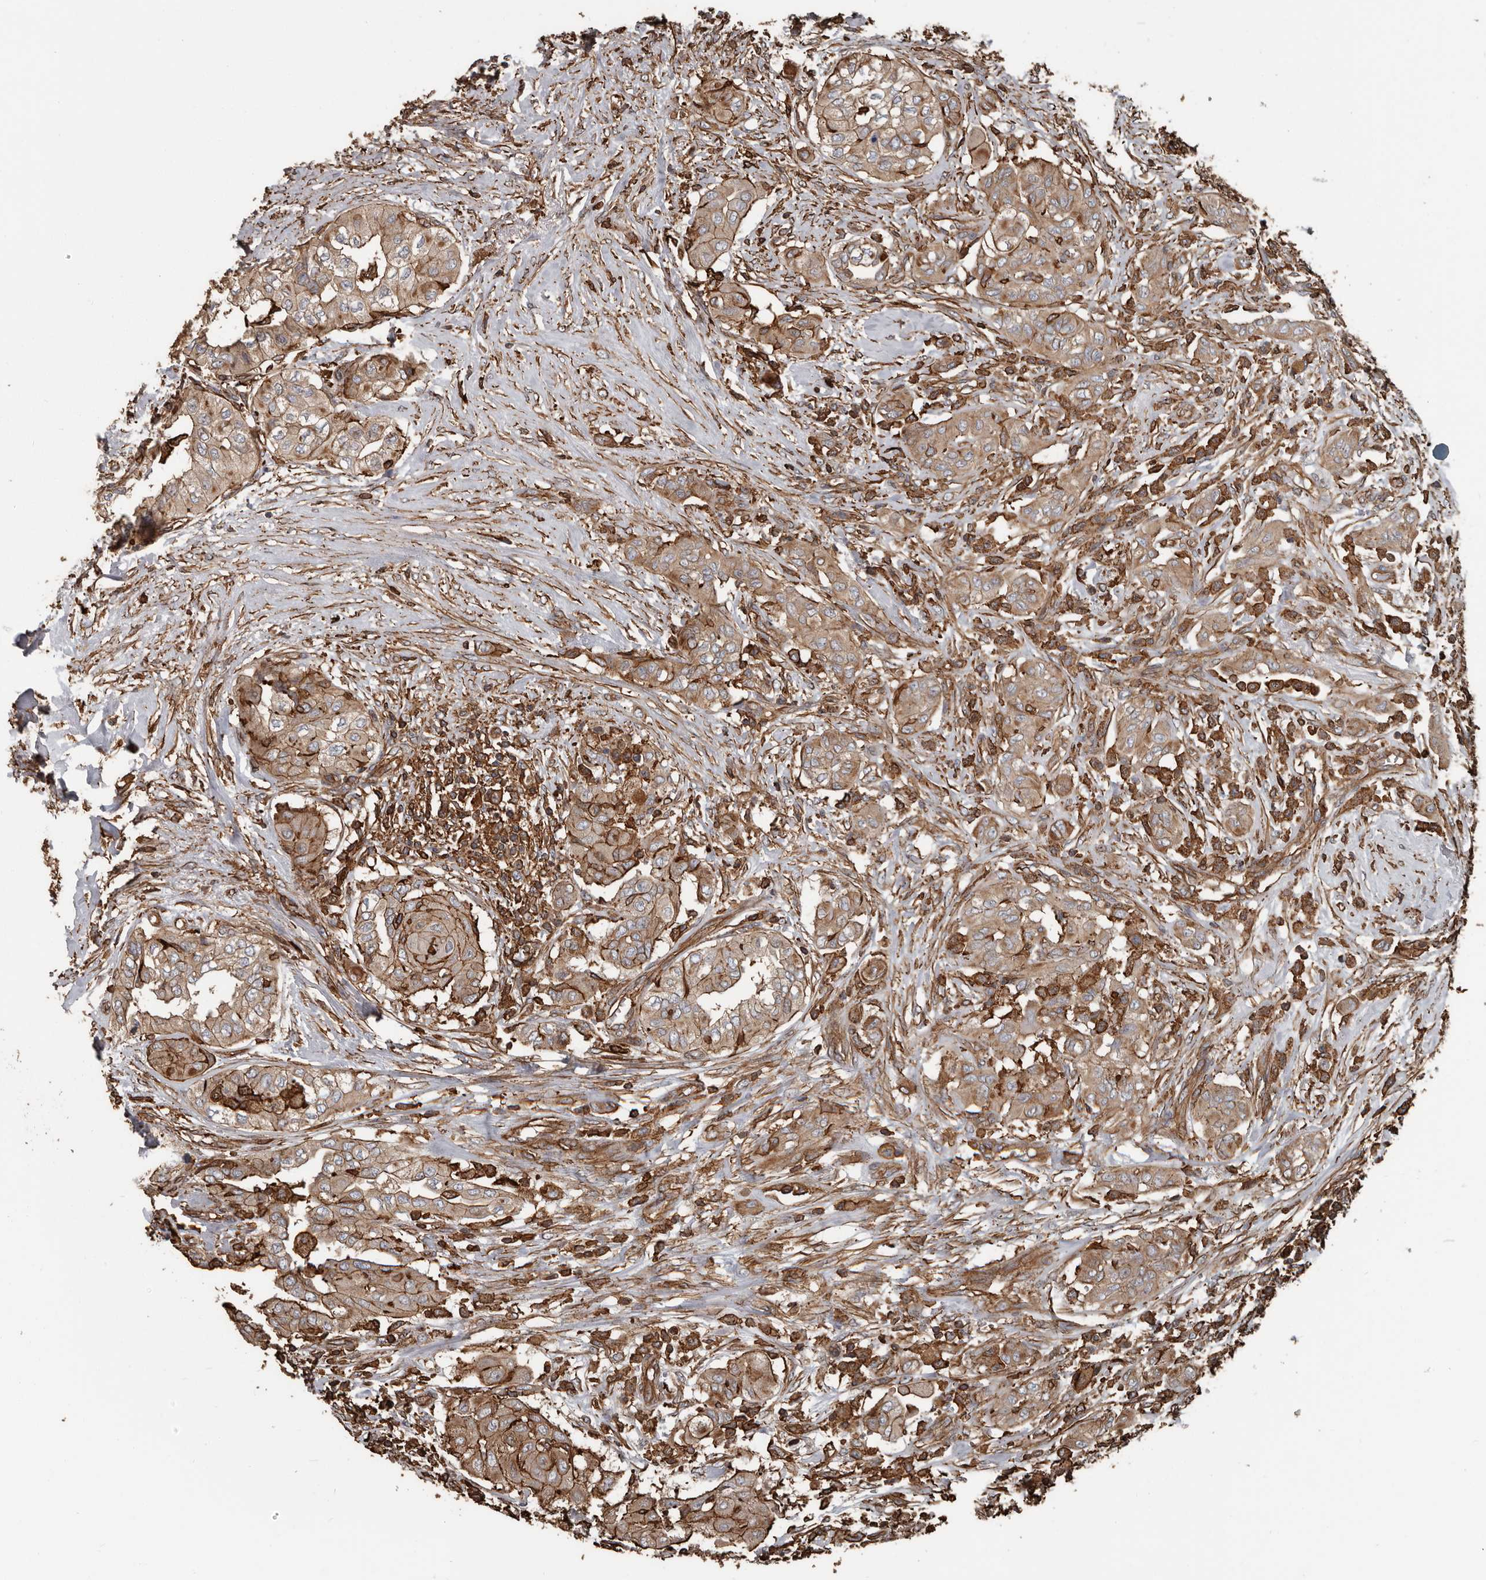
{"staining": {"intensity": "moderate", "quantity": ">75%", "location": "cytoplasmic/membranous"}, "tissue": "thyroid cancer", "cell_type": "Tumor cells", "image_type": "cancer", "snomed": [{"axis": "morphology", "description": "Papillary adenocarcinoma, NOS"}, {"axis": "topography", "description": "Thyroid gland"}], "caption": "Protein expression analysis of human thyroid cancer reveals moderate cytoplasmic/membranous expression in approximately >75% of tumor cells. The protein of interest is shown in brown color, while the nuclei are stained blue.", "gene": "DENND6B", "patient": {"sex": "female", "age": 59}}